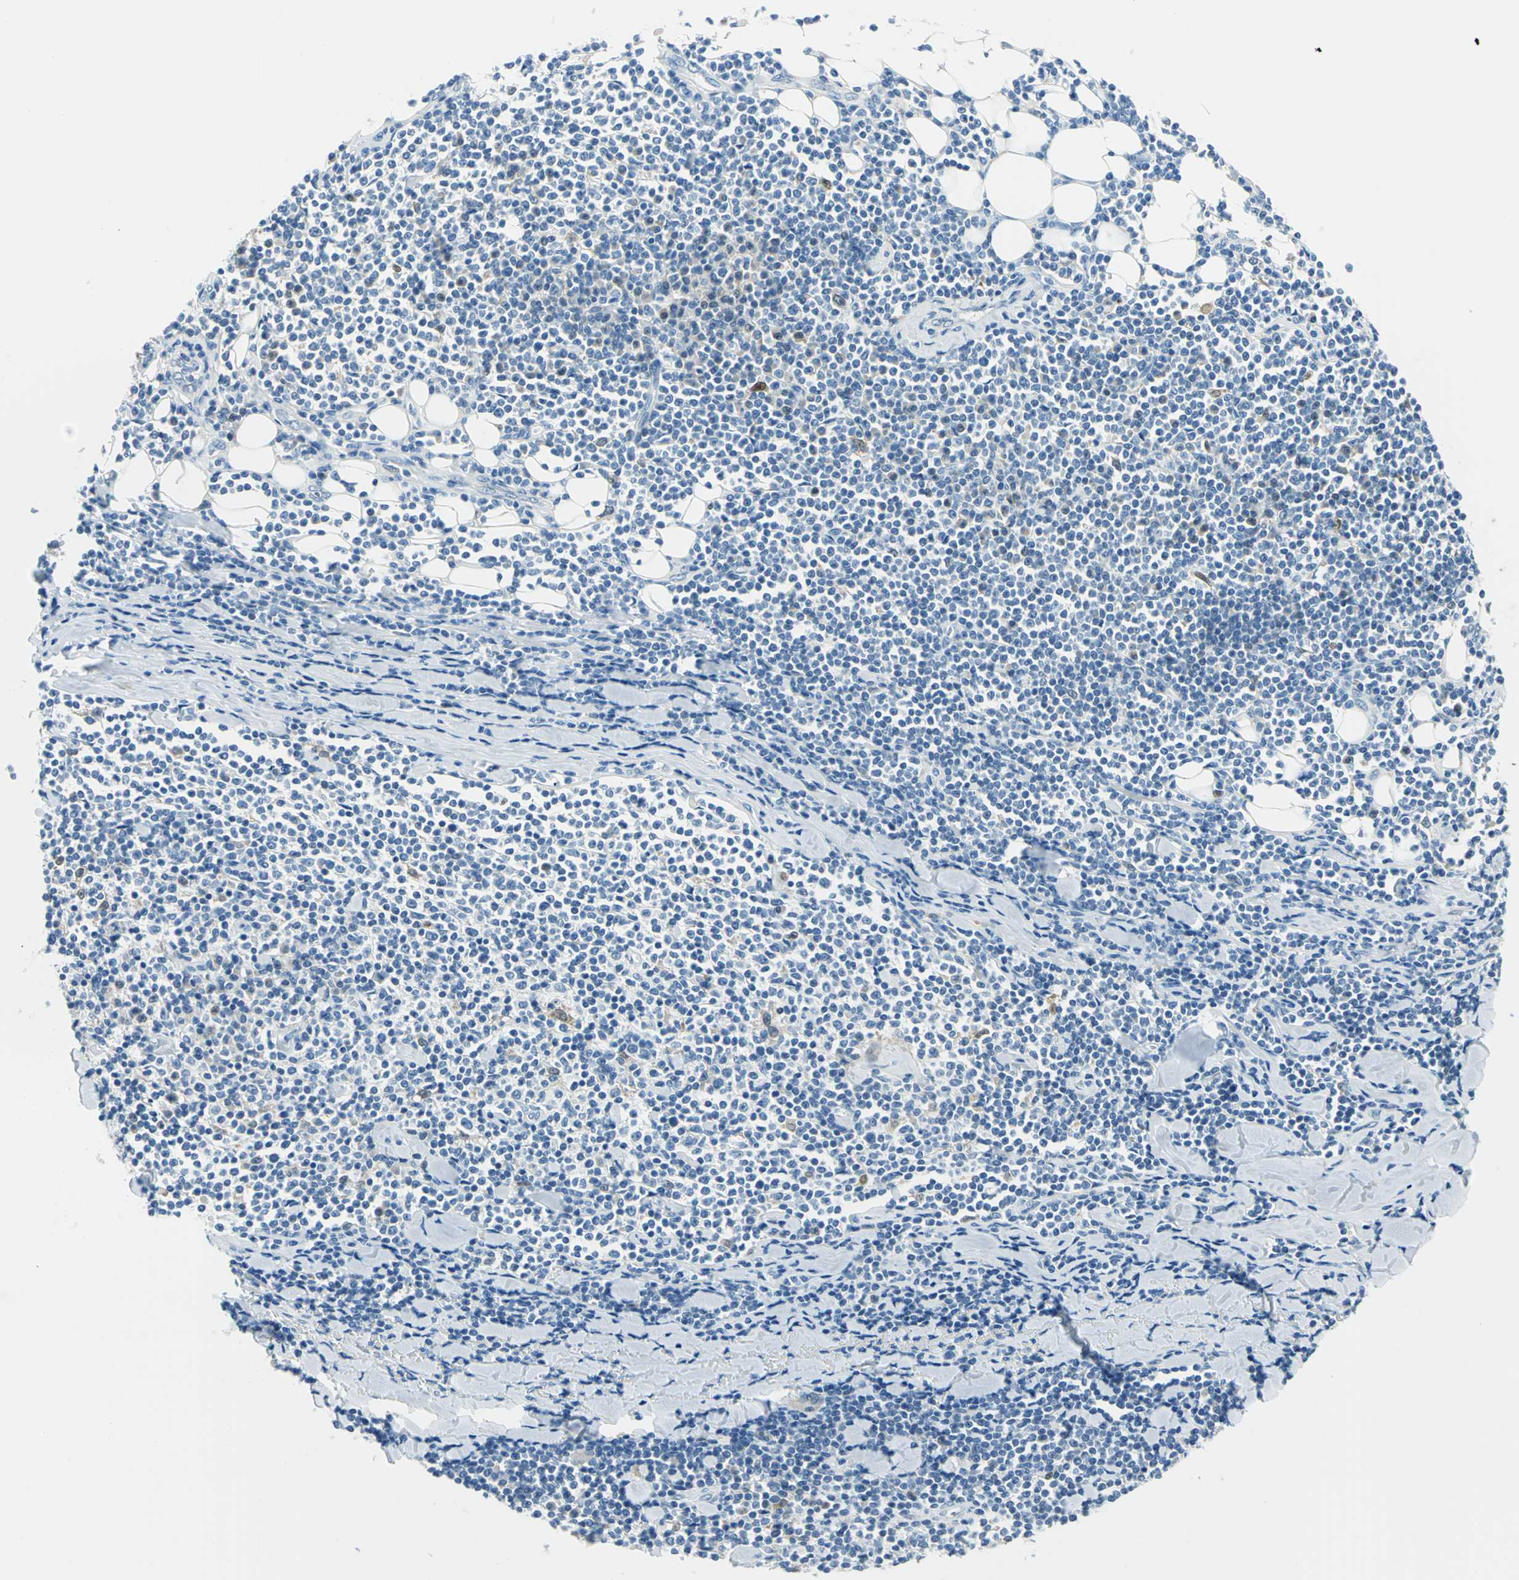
{"staining": {"intensity": "negative", "quantity": "none", "location": "none"}, "tissue": "lymphoma", "cell_type": "Tumor cells", "image_type": "cancer", "snomed": [{"axis": "morphology", "description": "Malignant lymphoma, non-Hodgkin's type, Low grade"}, {"axis": "topography", "description": "Soft tissue"}], "caption": "Photomicrograph shows no protein positivity in tumor cells of lymphoma tissue.", "gene": "AKR1A1", "patient": {"sex": "male", "age": 92}}